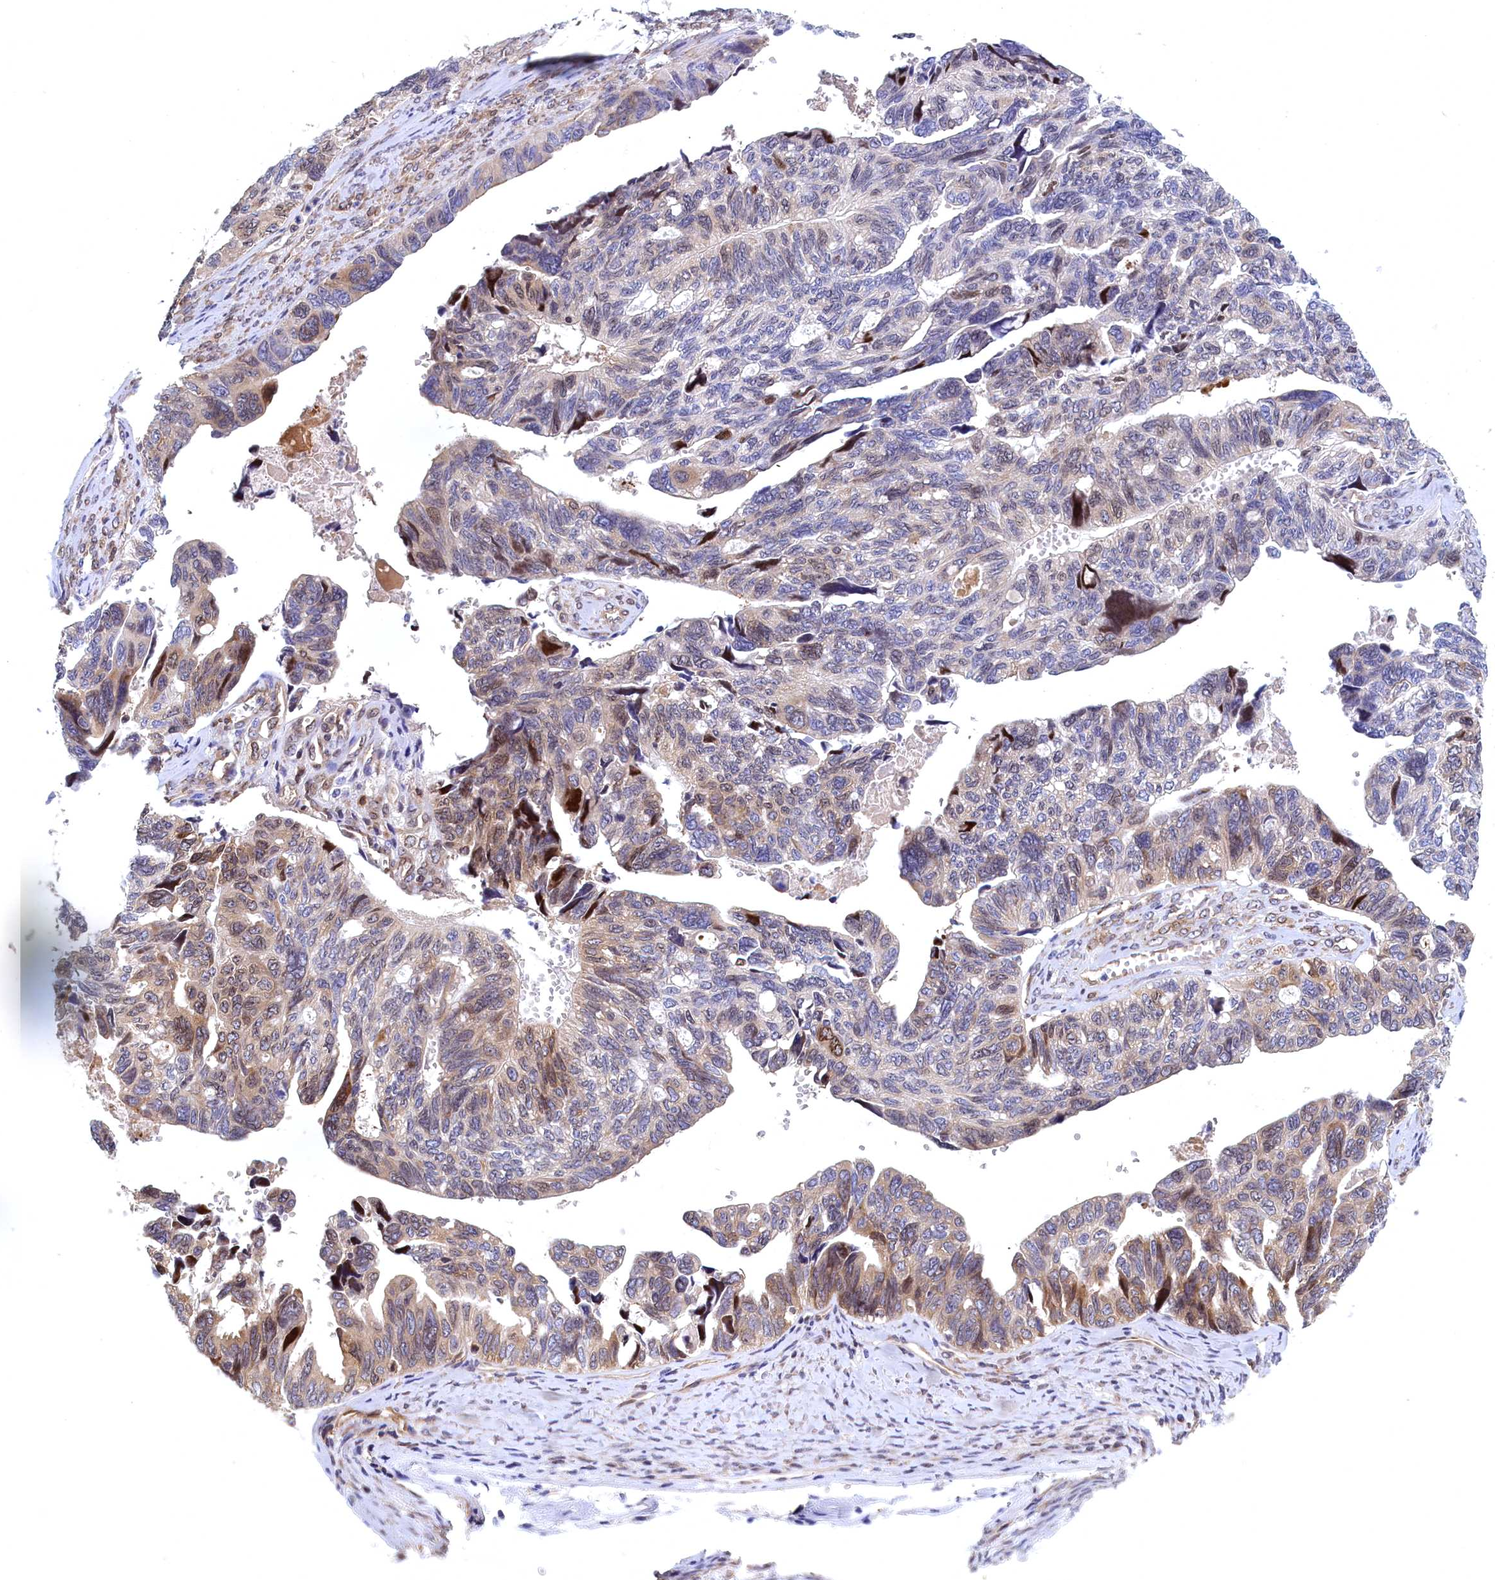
{"staining": {"intensity": "moderate", "quantity": "<25%", "location": "cytoplasmic/membranous,nuclear"}, "tissue": "ovarian cancer", "cell_type": "Tumor cells", "image_type": "cancer", "snomed": [{"axis": "morphology", "description": "Cystadenocarcinoma, serous, NOS"}, {"axis": "topography", "description": "Ovary"}], "caption": "Immunohistochemistry image of human serous cystadenocarcinoma (ovarian) stained for a protein (brown), which shows low levels of moderate cytoplasmic/membranous and nuclear expression in approximately <25% of tumor cells.", "gene": "NAA10", "patient": {"sex": "female", "age": 79}}